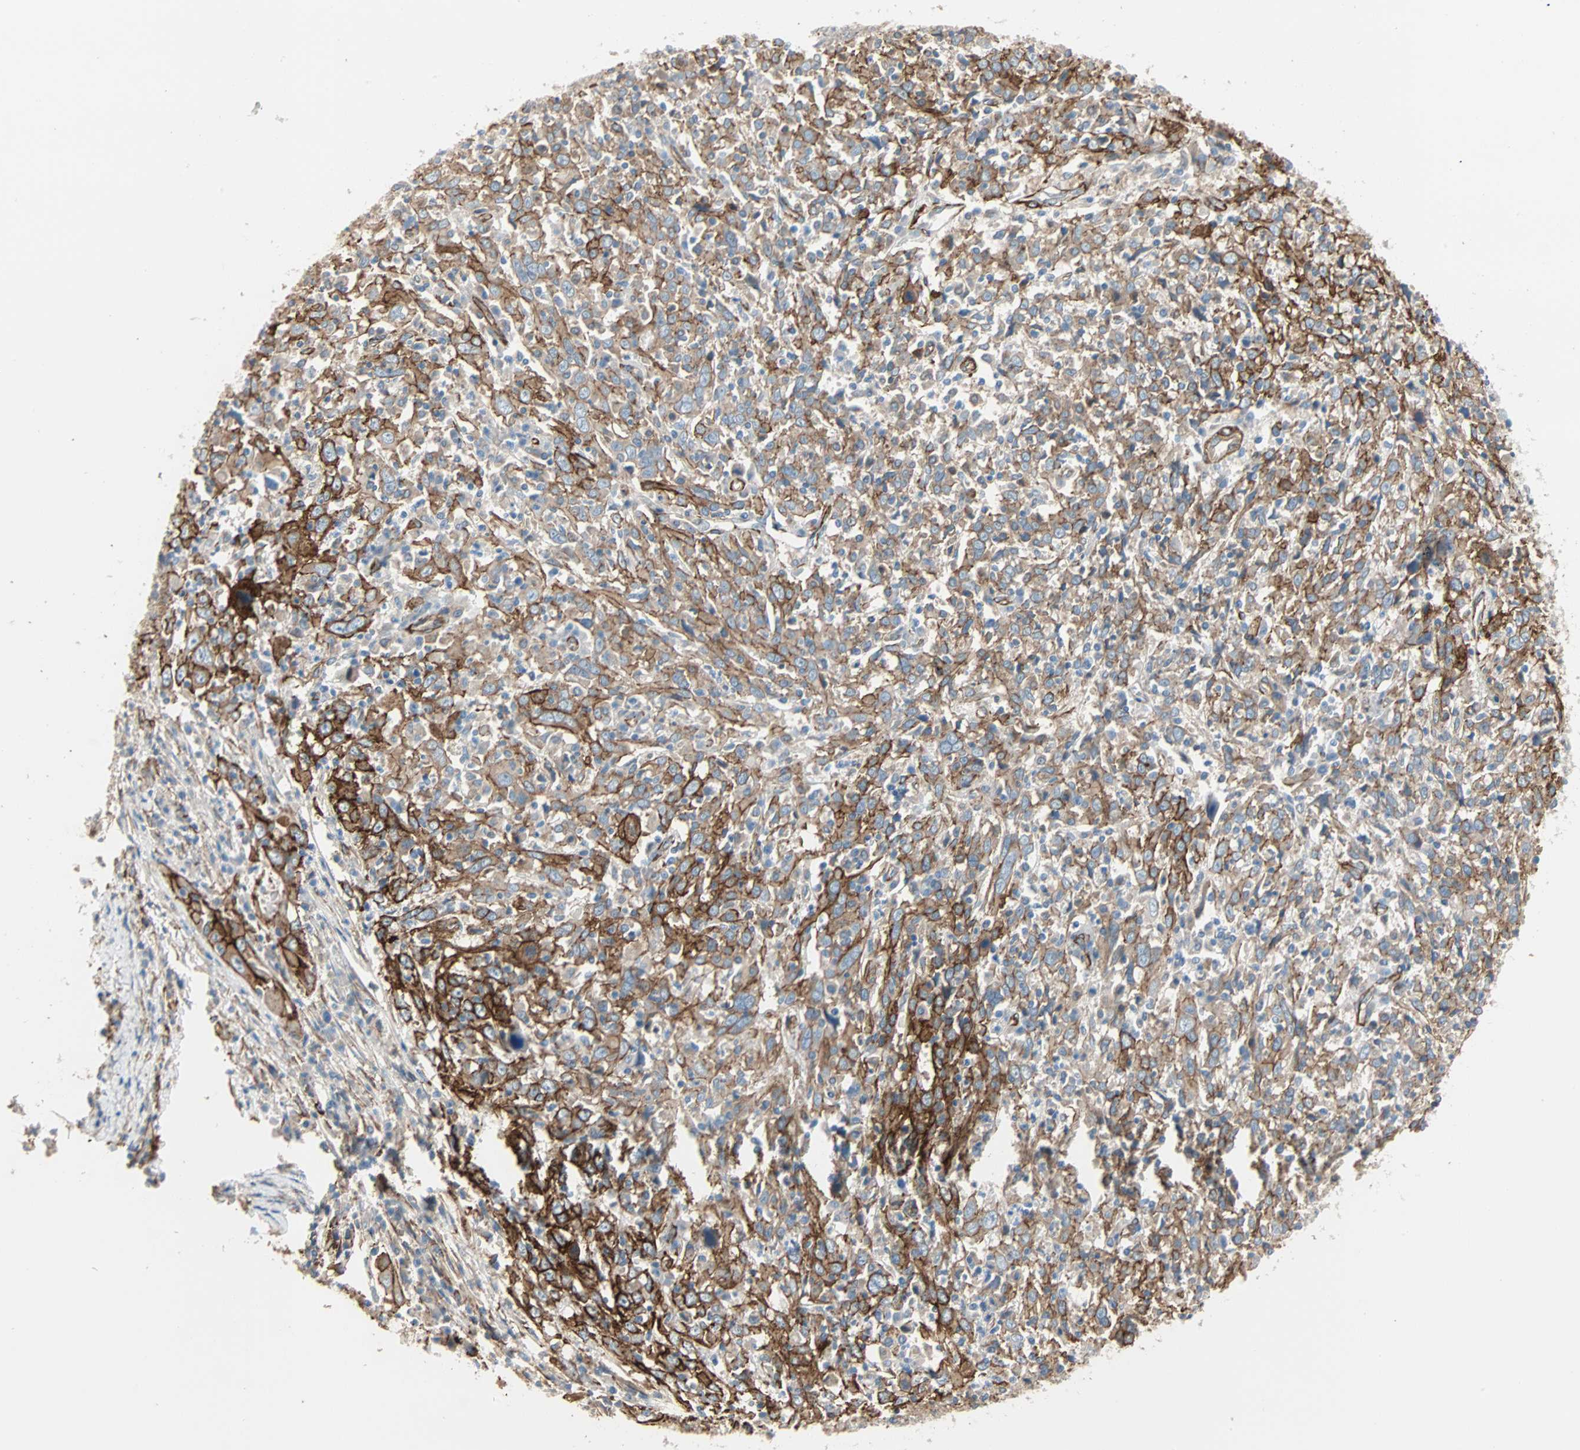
{"staining": {"intensity": "strong", "quantity": ">75%", "location": "cytoplasmic/membranous"}, "tissue": "cervical cancer", "cell_type": "Tumor cells", "image_type": "cancer", "snomed": [{"axis": "morphology", "description": "Squamous cell carcinoma, NOS"}, {"axis": "topography", "description": "Cervix"}], "caption": "Cervical squamous cell carcinoma stained for a protein shows strong cytoplasmic/membranous positivity in tumor cells.", "gene": "EPB41L2", "patient": {"sex": "female", "age": 46}}